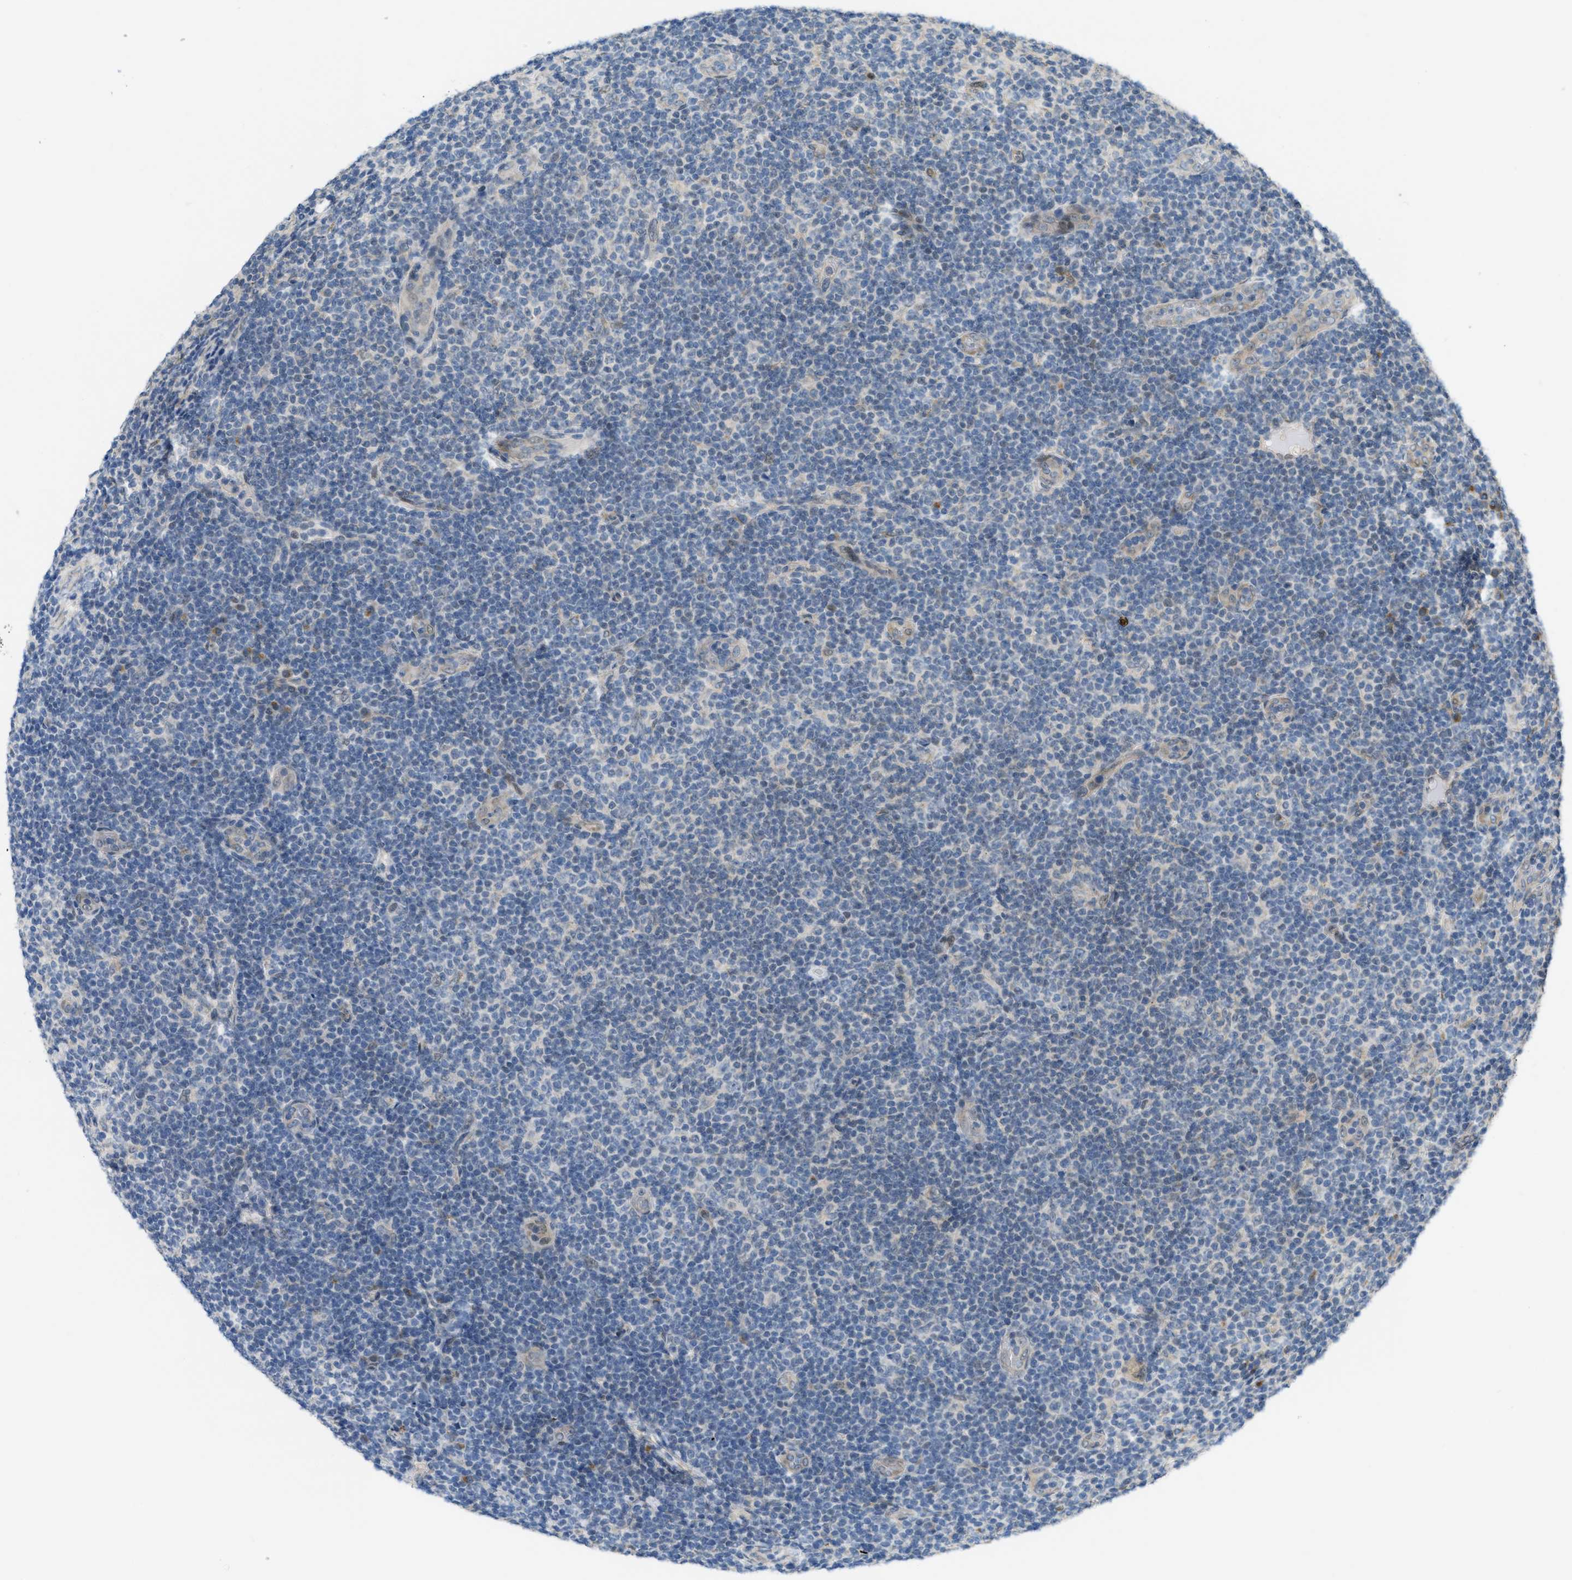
{"staining": {"intensity": "negative", "quantity": "none", "location": "none"}, "tissue": "lymphoma", "cell_type": "Tumor cells", "image_type": "cancer", "snomed": [{"axis": "morphology", "description": "Malignant lymphoma, non-Hodgkin's type, Low grade"}, {"axis": "topography", "description": "Lymph node"}], "caption": "Immunohistochemistry of lymphoma displays no staining in tumor cells.", "gene": "IFNLR1", "patient": {"sex": "male", "age": 83}}